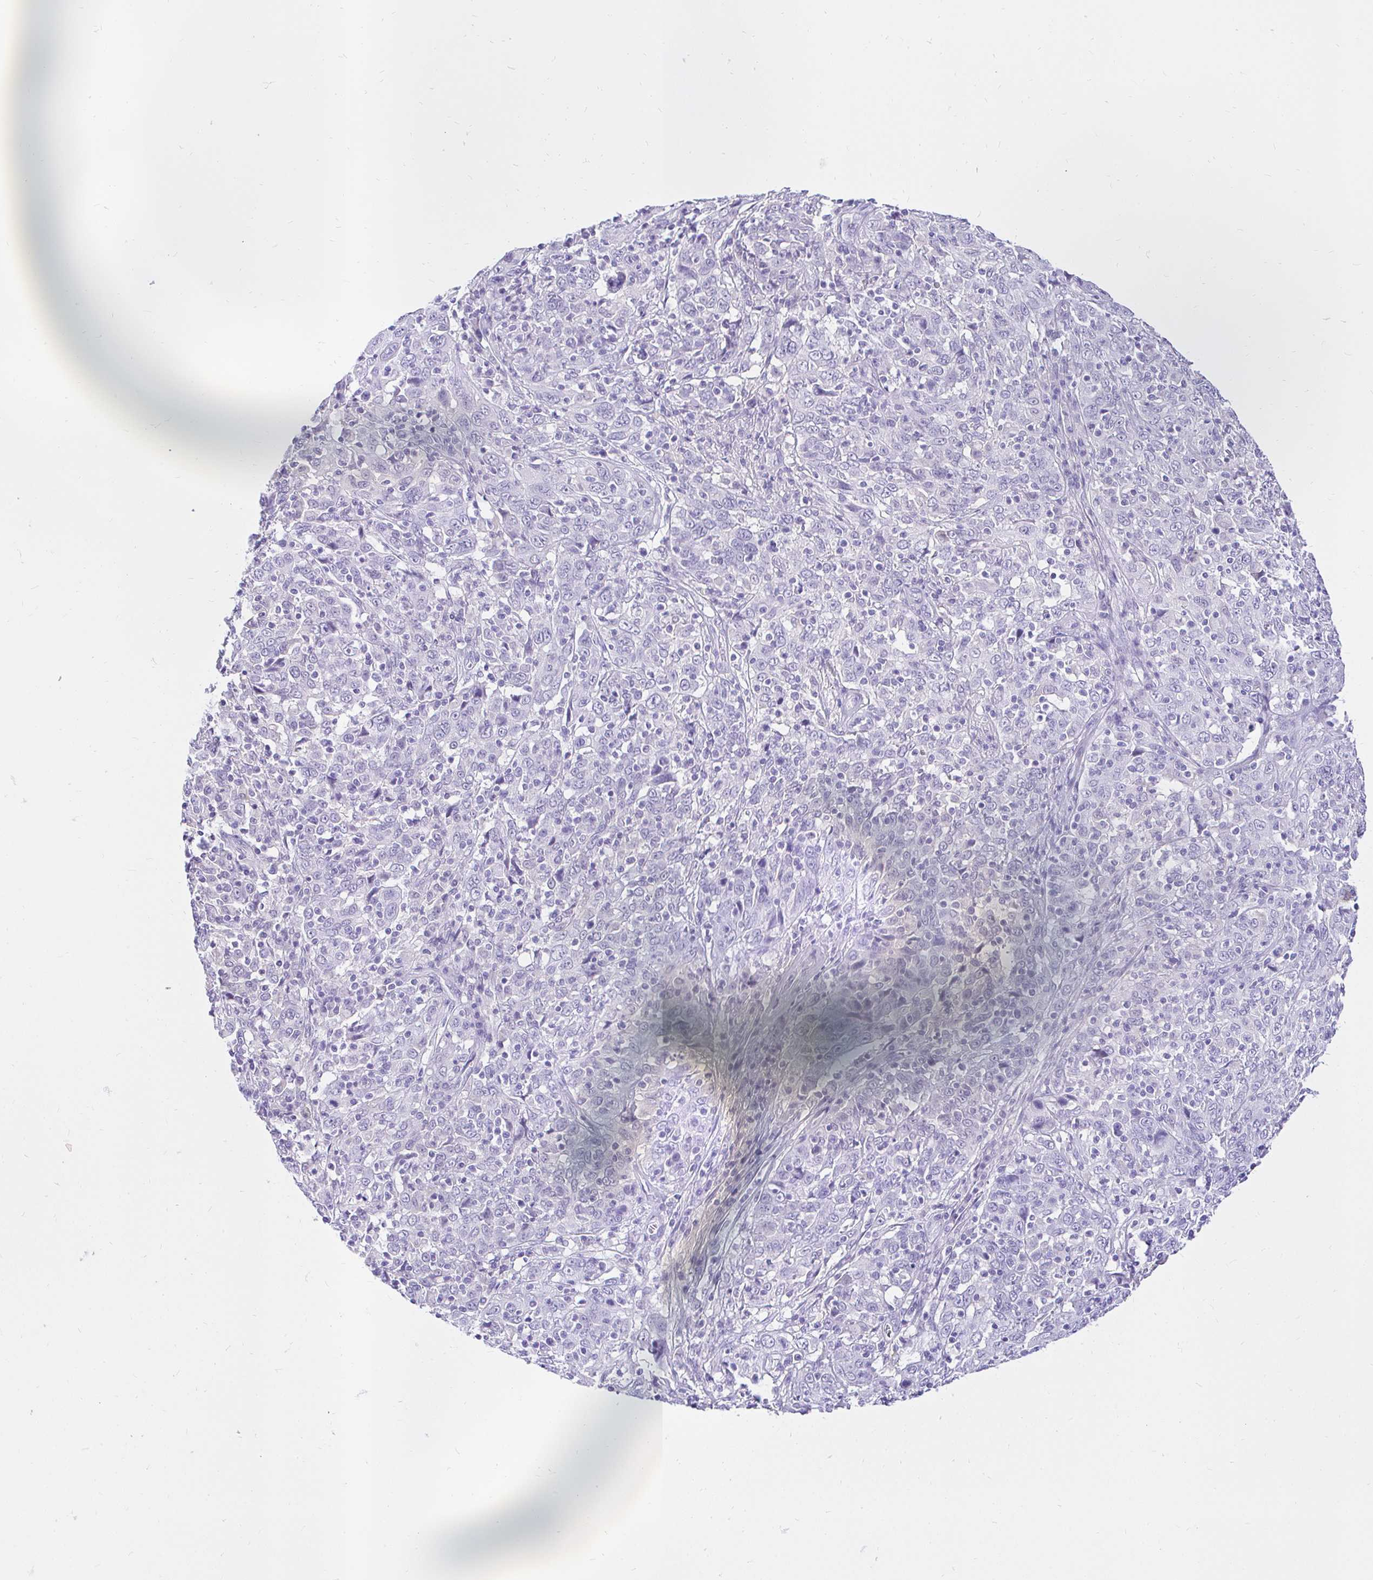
{"staining": {"intensity": "negative", "quantity": "none", "location": "none"}, "tissue": "cervical cancer", "cell_type": "Tumor cells", "image_type": "cancer", "snomed": [{"axis": "morphology", "description": "Squamous cell carcinoma, NOS"}, {"axis": "topography", "description": "Cervix"}], "caption": "Human squamous cell carcinoma (cervical) stained for a protein using immunohistochemistry (IHC) shows no positivity in tumor cells.", "gene": "FATE1", "patient": {"sex": "female", "age": 46}}